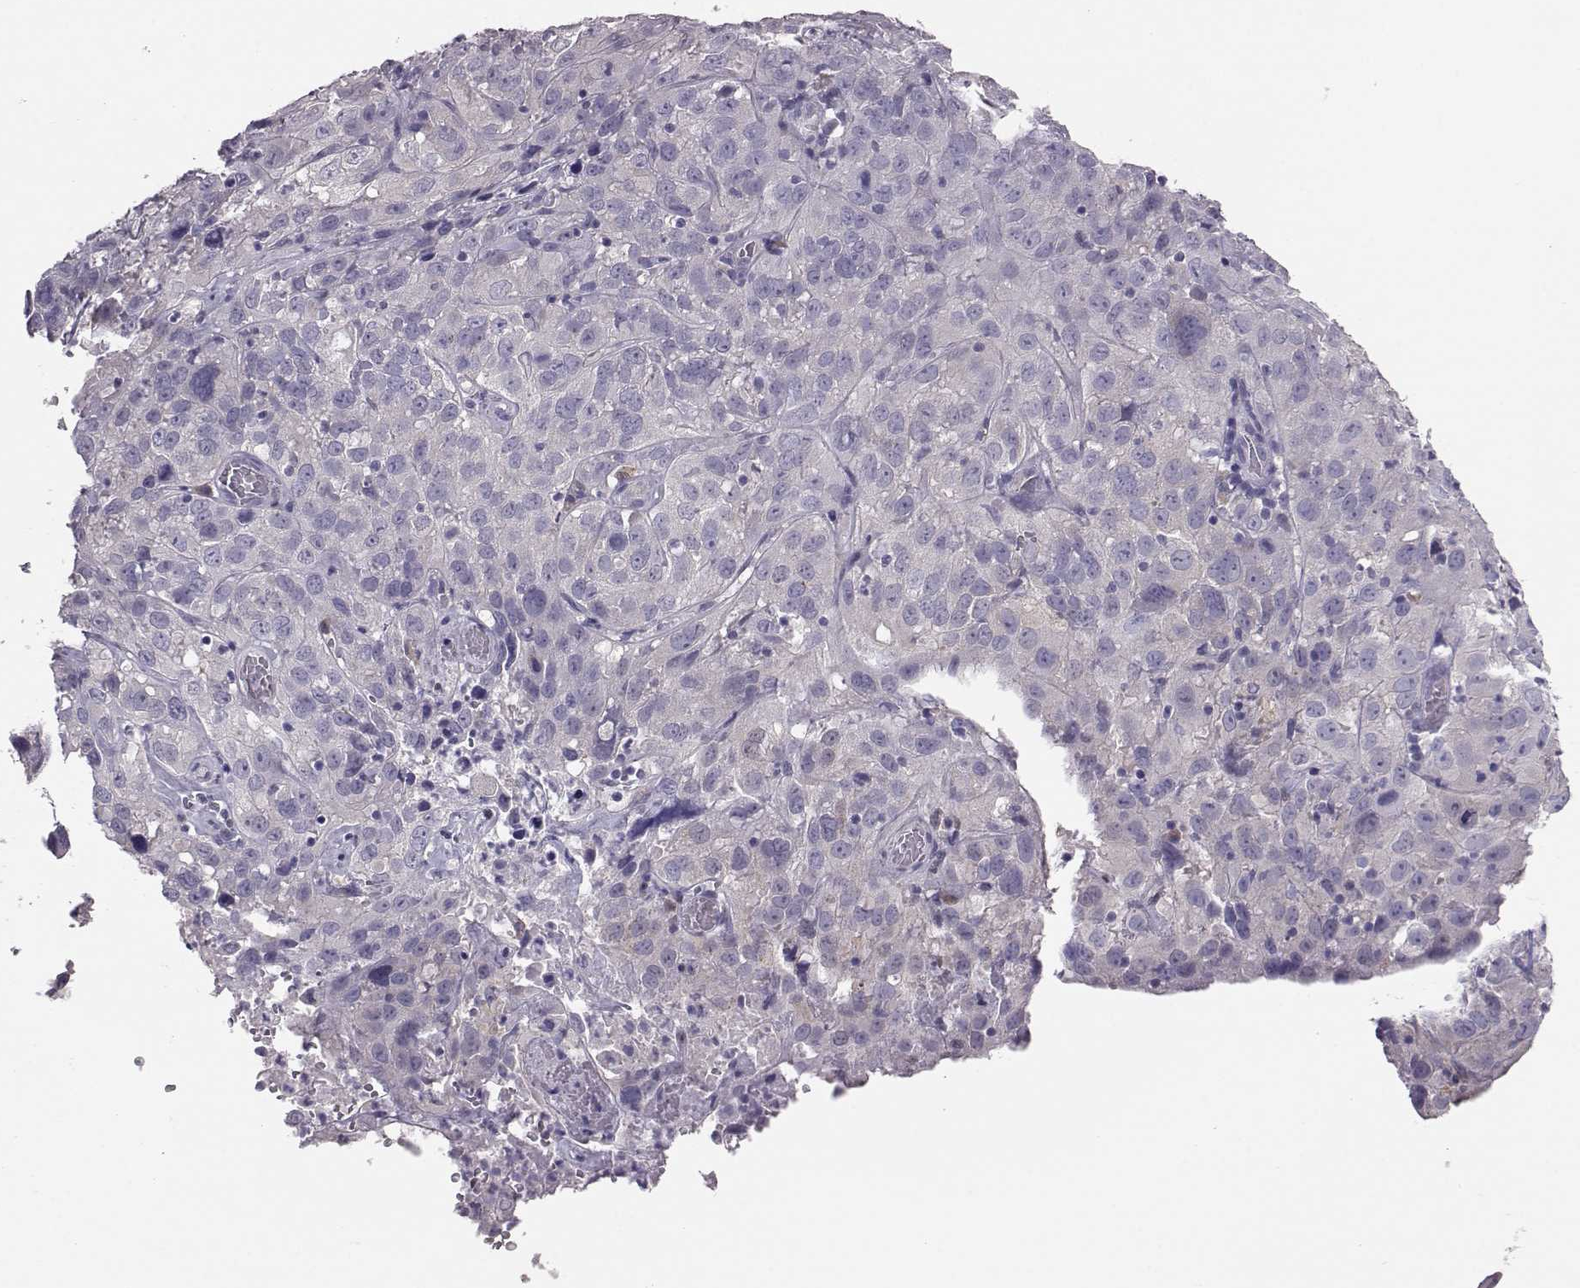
{"staining": {"intensity": "negative", "quantity": "none", "location": "none"}, "tissue": "cervical cancer", "cell_type": "Tumor cells", "image_type": "cancer", "snomed": [{"axis": "morphology", "description": "Squamous cell carcinoma, NOS"}, {"axis": "topography", "description": "Cervix"}], "caption": "There is no significant staining in tumor cells of cervical squamous cell carcinoma.", "gene": "ADGRG5", "patient": {"sex": "female", "age": 32}}